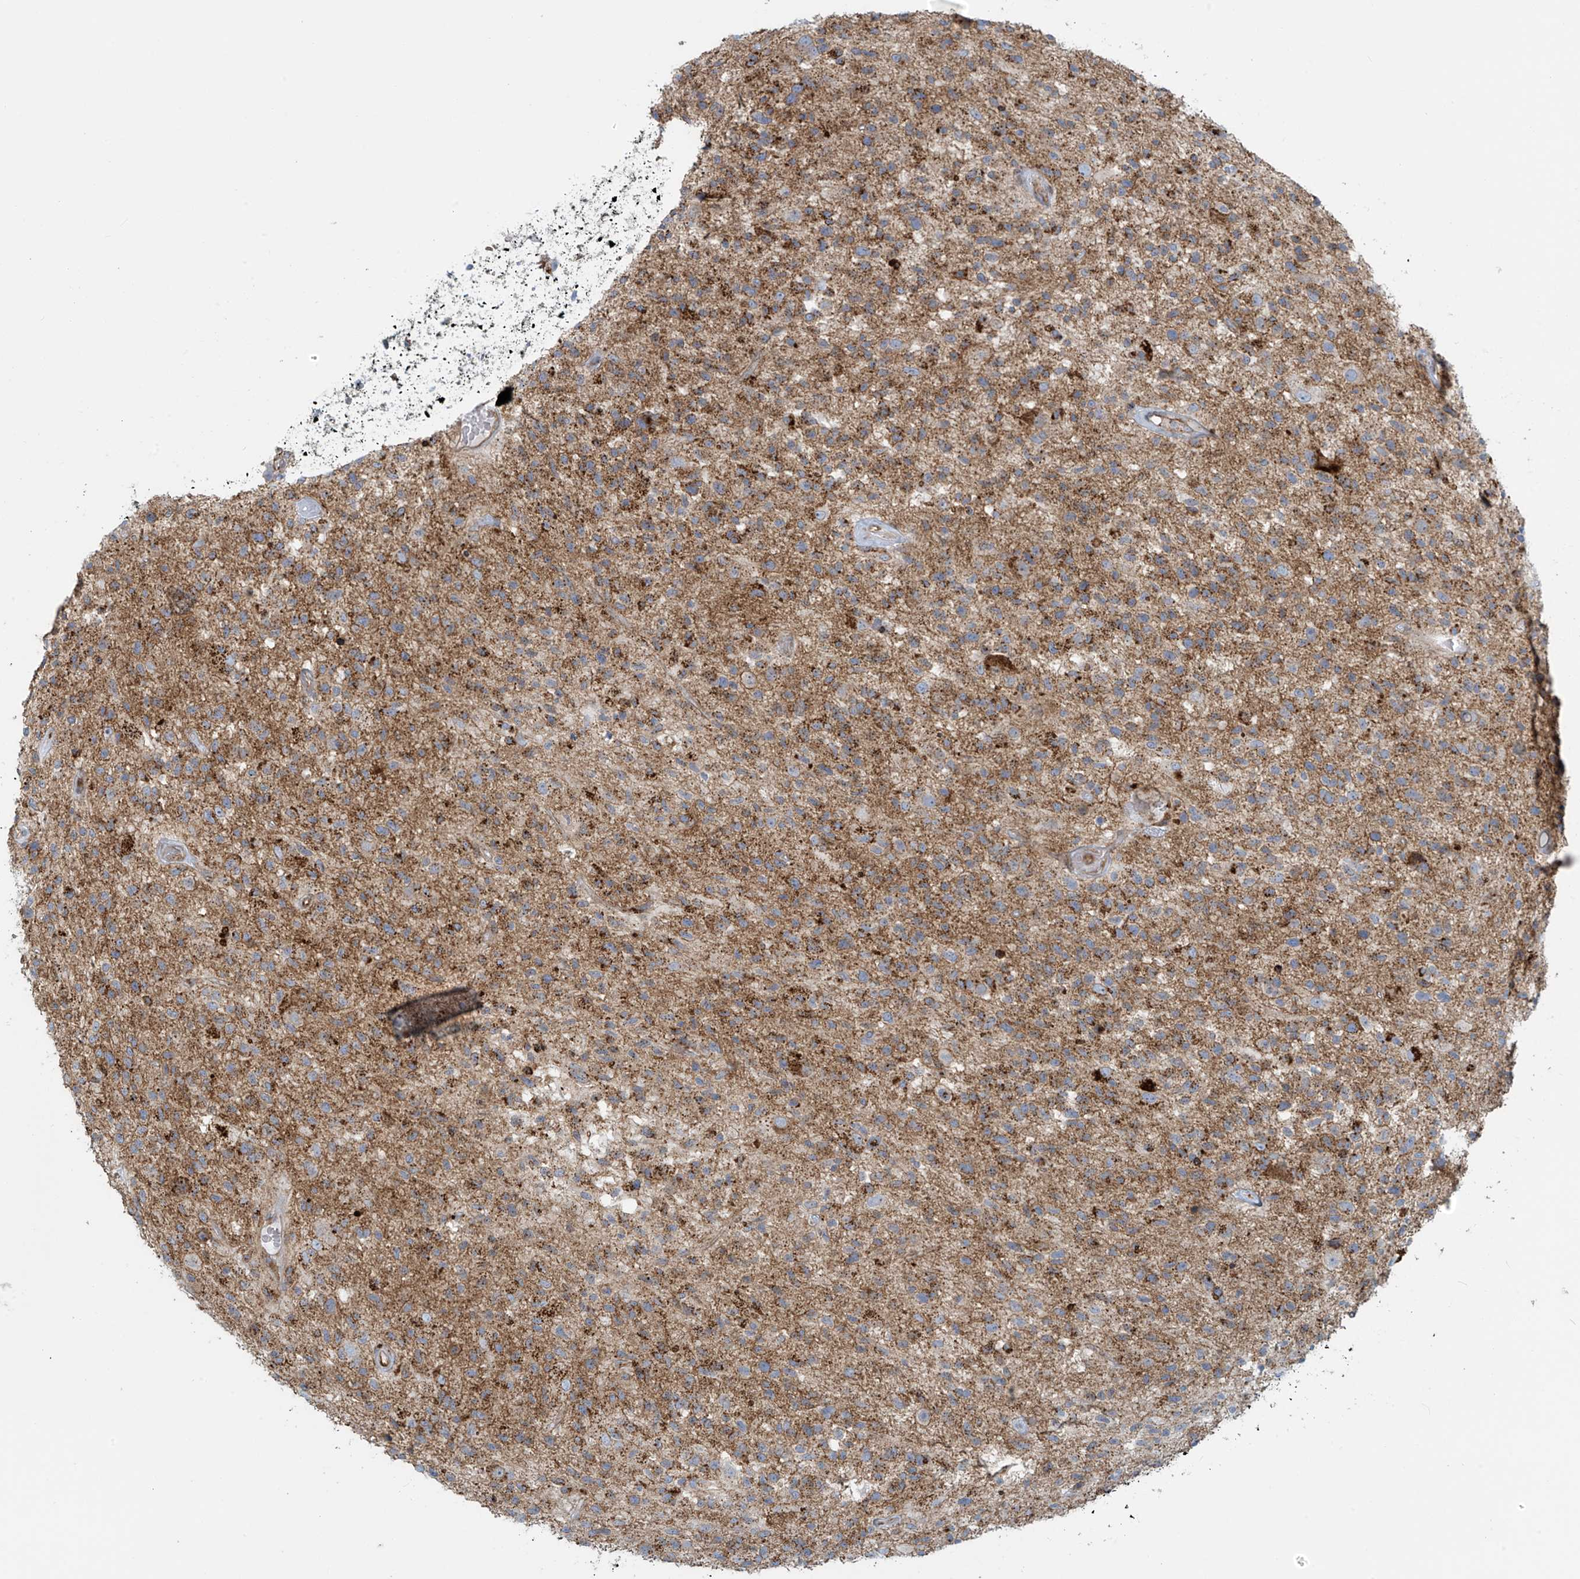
{"staining": {"intensity": "moderate", "quantity": ">75%", "location": "cytoplasmic/membranous"}, "tissue": "glioma", "cell_type": "Tumor cells", "image_type": "cancer", "snomed": [{"axis": "morphology", "description": "Glioma, malignant, High grade"}, {"axis": "morphology", "description": "Glioblastoma, NOS"}, {"axis": "topography", "description": "Brain"}], "caption": "About >75% of tumor cells in human glioblastoma reveal moderate cytoplasmic/membranous protein expression as visualized by brown immunohistochemical staining.", "gene": "LZTS3", "patient": {"sex": "male", "age": 60}}